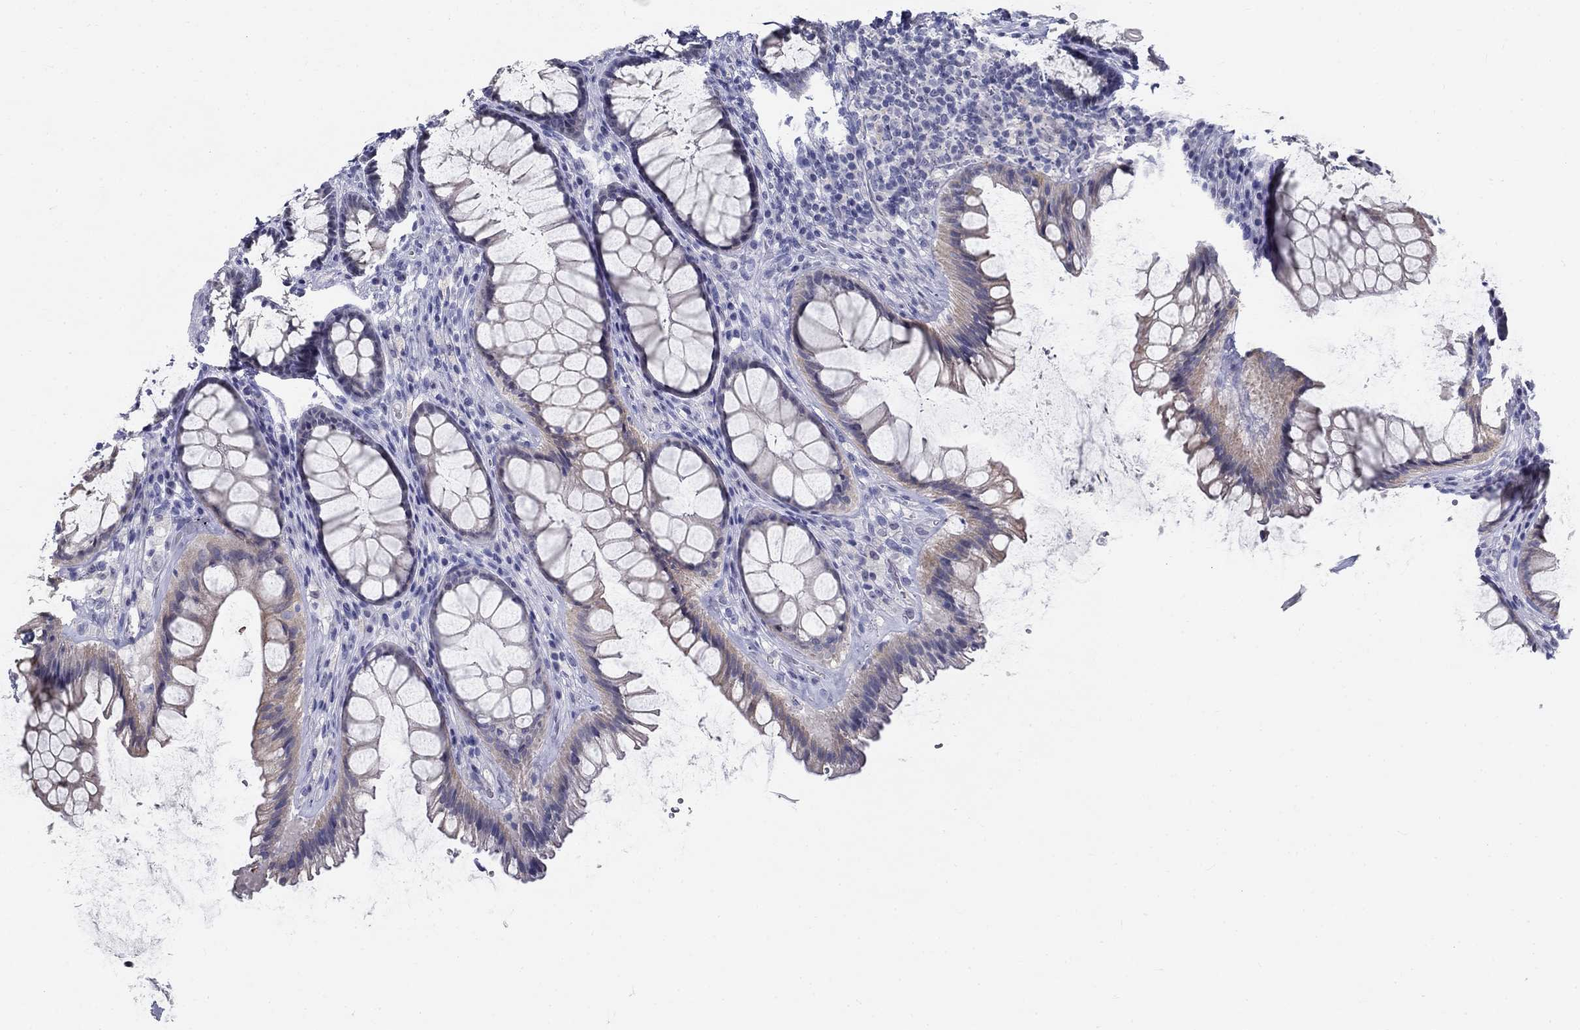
{"staining": {"intensity": "negative", "quantity": "none", "location": "none"}, "tissue": "rectum", "cell_type": "Glandular cells", "image_type": "normal", "snomed": [{"axis": "morphology", "description": "Normal tissue, NOS"}, {"axis": "topography", "description": "Rectum"}], "caption": "Histopathology image shows no significant protein positivity in glandular cells of normal rectum.", "gene": "ENSG00000290147", "patient": {"sex": "male", "age": 72}}